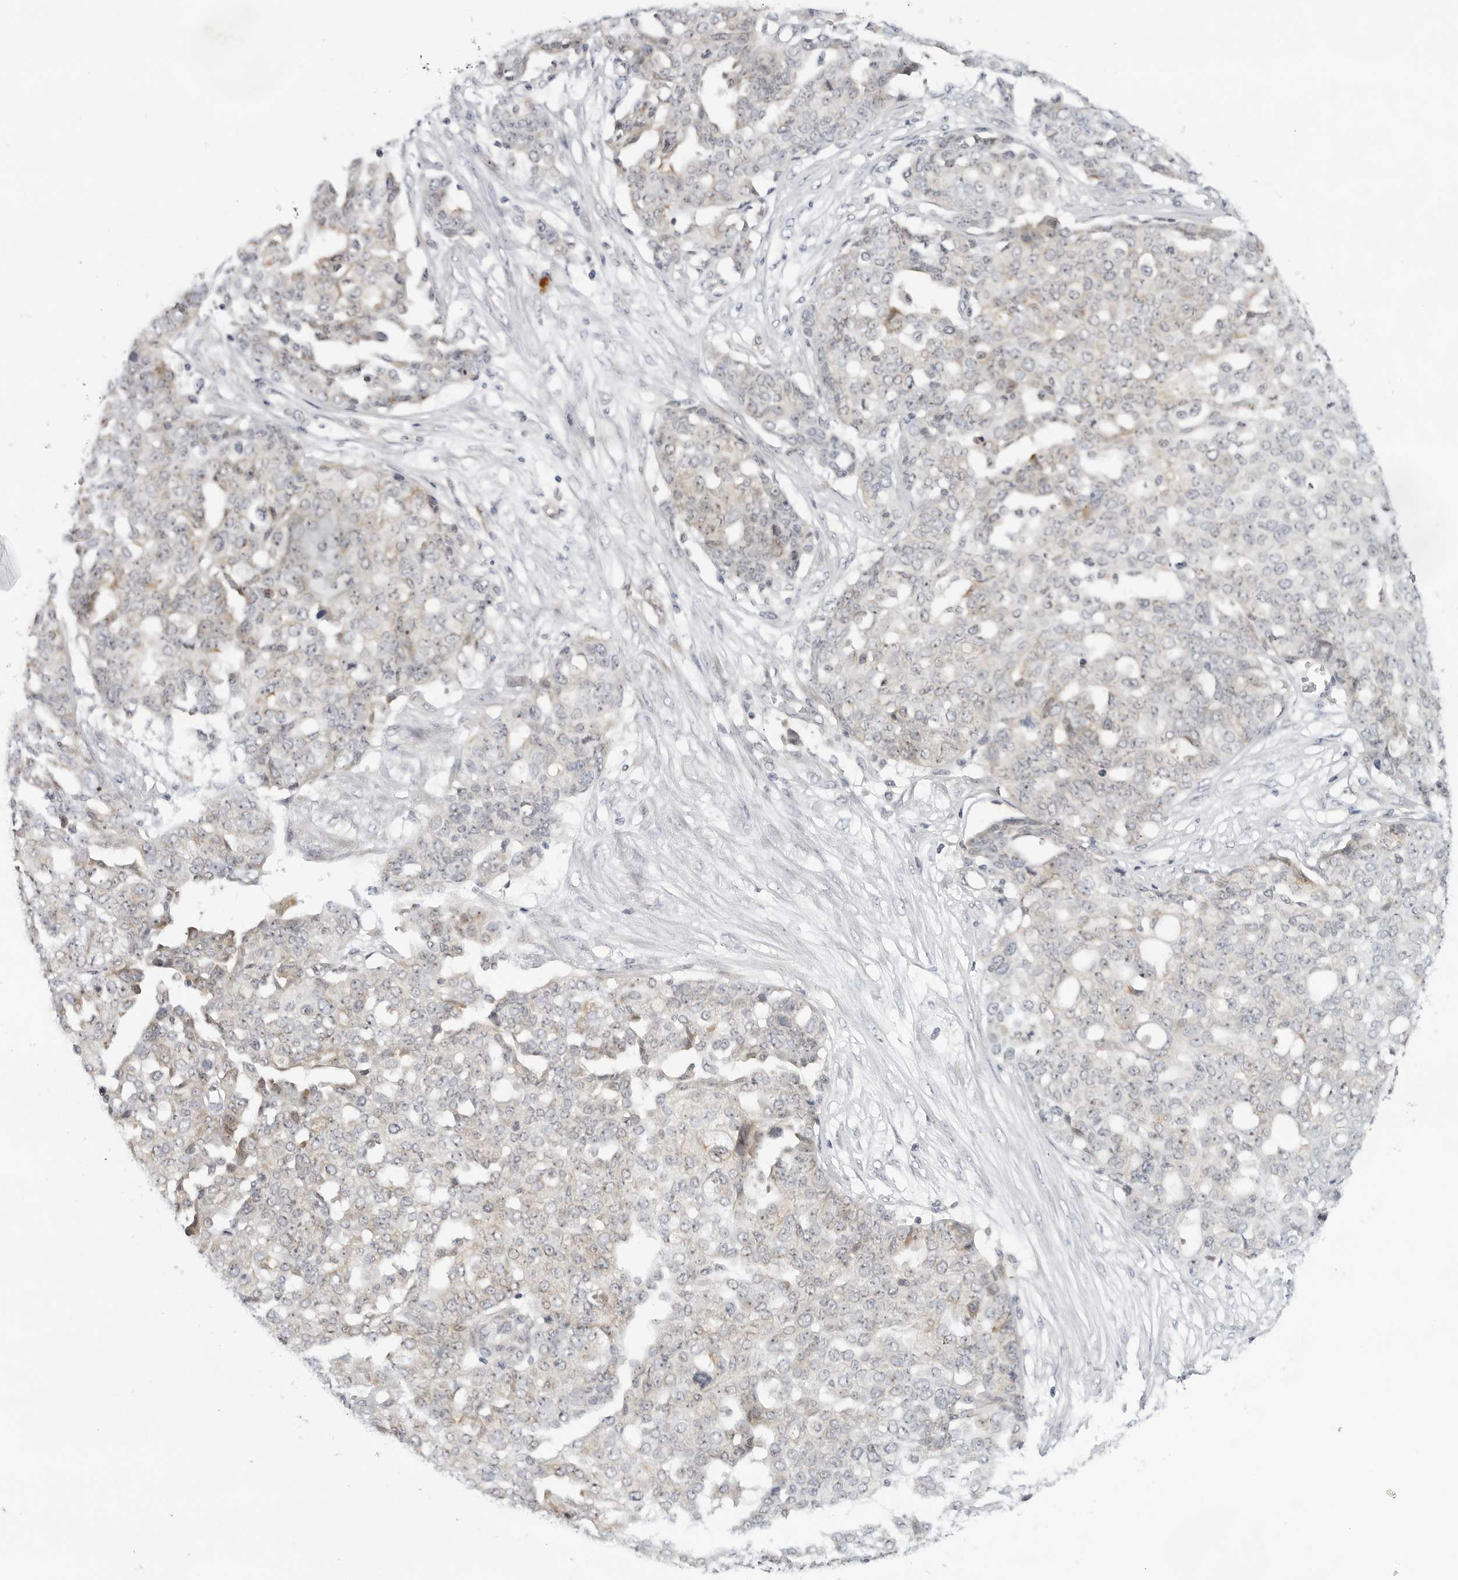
{"staining": {"intensity": "weak", "quantity": "25%-75%", "location": "cytoplasmic/membranous"}, "tissue": "ovarian cancer", "cell_type": "Tumor cells", "image_type": "cancer", "snomed": [{"axis": "morphology", "description": "Cystadenocarcinoma, serous, NOS"}, {"axis": "topography", "description": "Soft tissue"}, {"axis": "topography", "description": "Ovary"}], "caption": "Immunohistochemical staining of human ovarian serous cystadenocarcinoma demonstrates weak cytoplasmic/membranous protein staining in approximately 25%-75% of tumor cells.", "gene": "MAP2K5", "patient": {"sex": "female", "age": 57}}